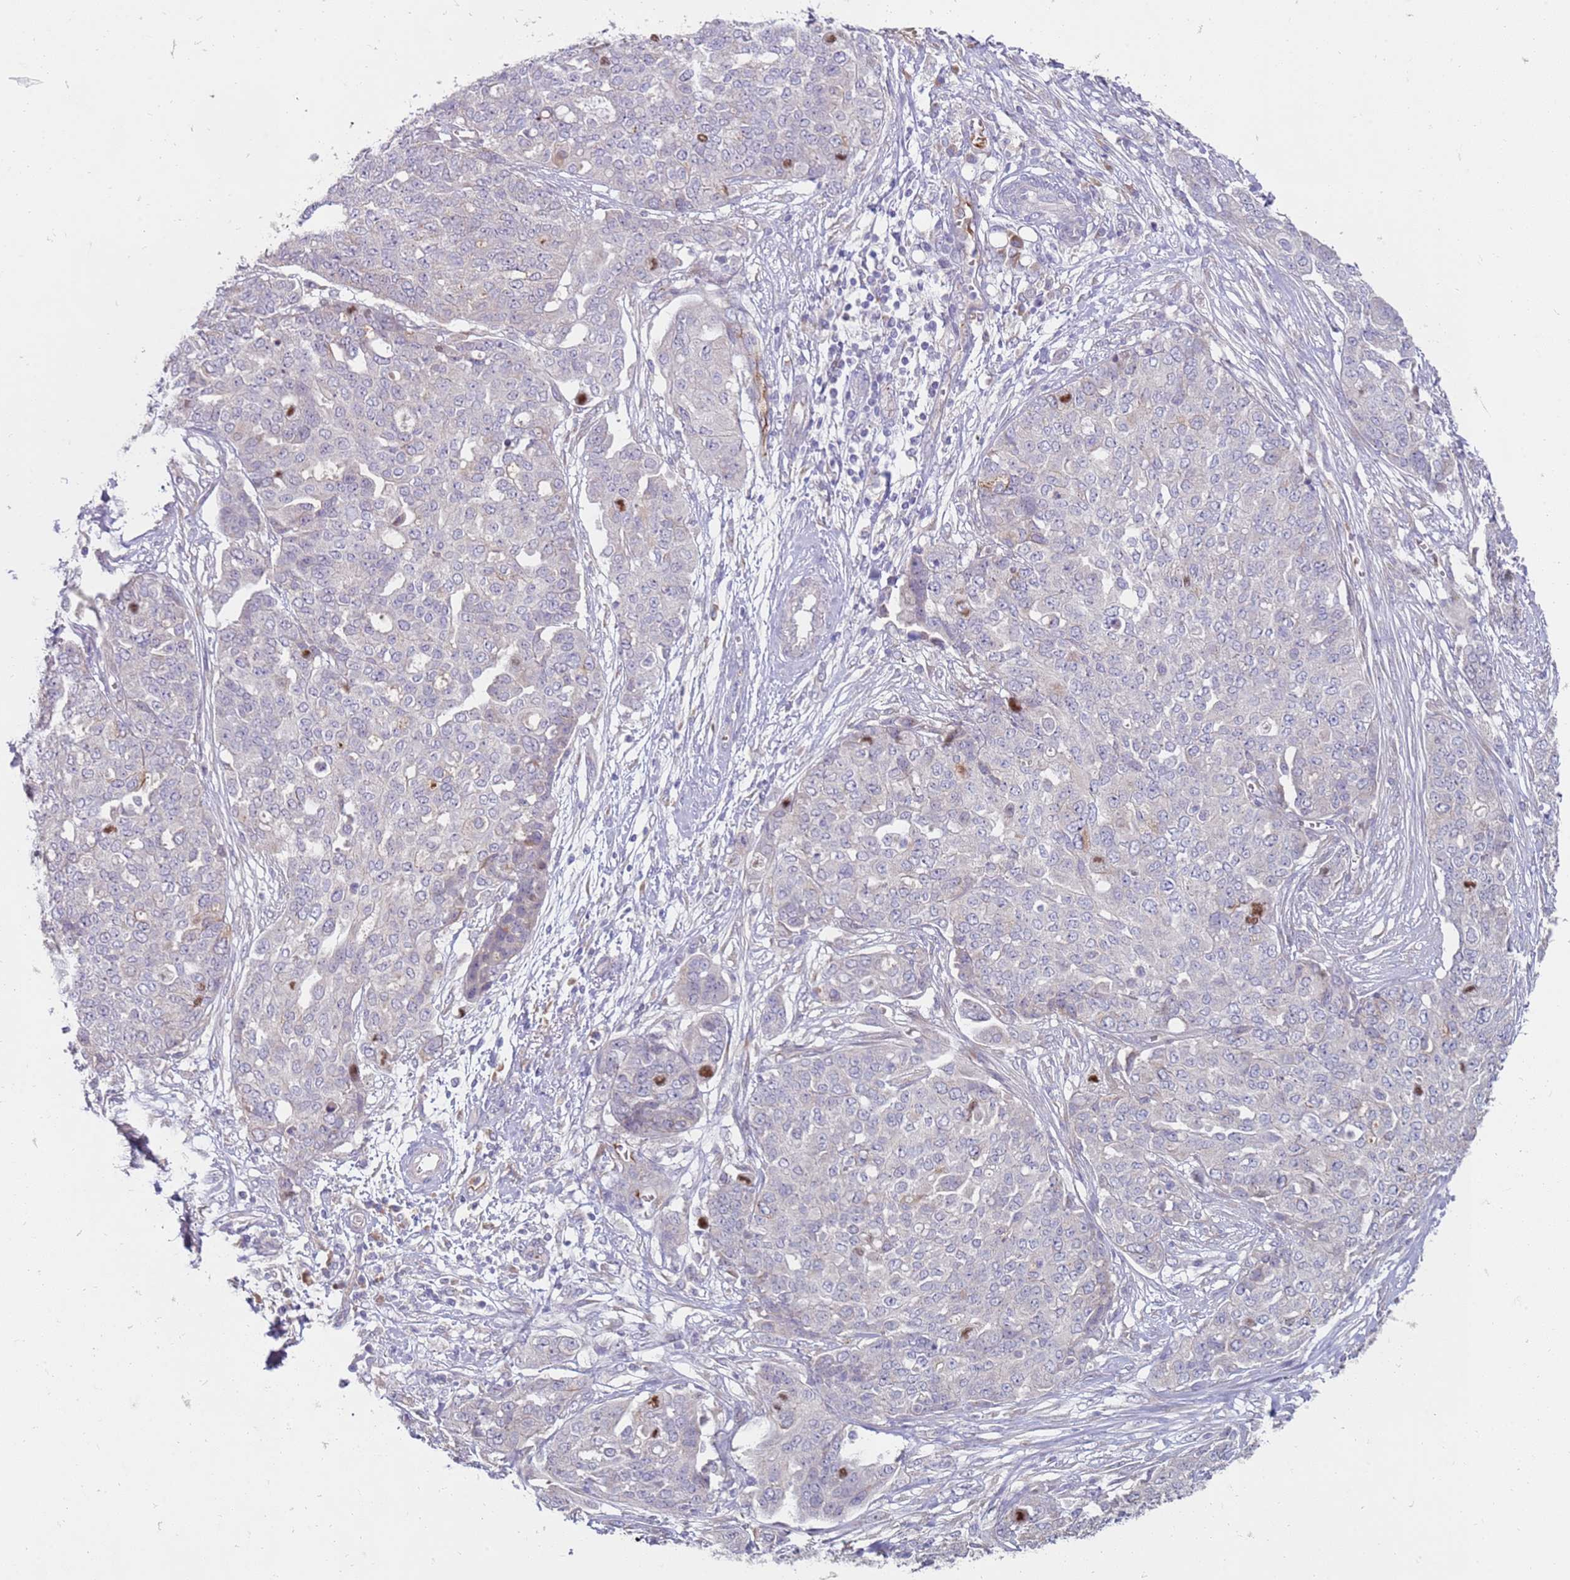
{"staining": {"intensity": "negative", "quantity": "none", "location": "none"}, "tissue": "ovarian cancer", "cell_type": "Tumor cells", "image_type": "cancer", "snomed": [{"axis": "morphology", "description": "Cystadenocarcinoma, serous, NOS"}, {"axis": "topography", "description": "Soft tissue"}, {"axis": "topography", "description": "Ovary"}], "caption": "This is a histopathology image of immunohistochemistry staining of ovarian serous cystadenocarcinoma, which shows no expression in tumor cells. (Stains: DAB IHC with hematoxylin counter stain, Microscopy: brightfield microscopy at high magnification).", "gene": "NMUR2", "patient": {"sex": "female", "age": 57}}